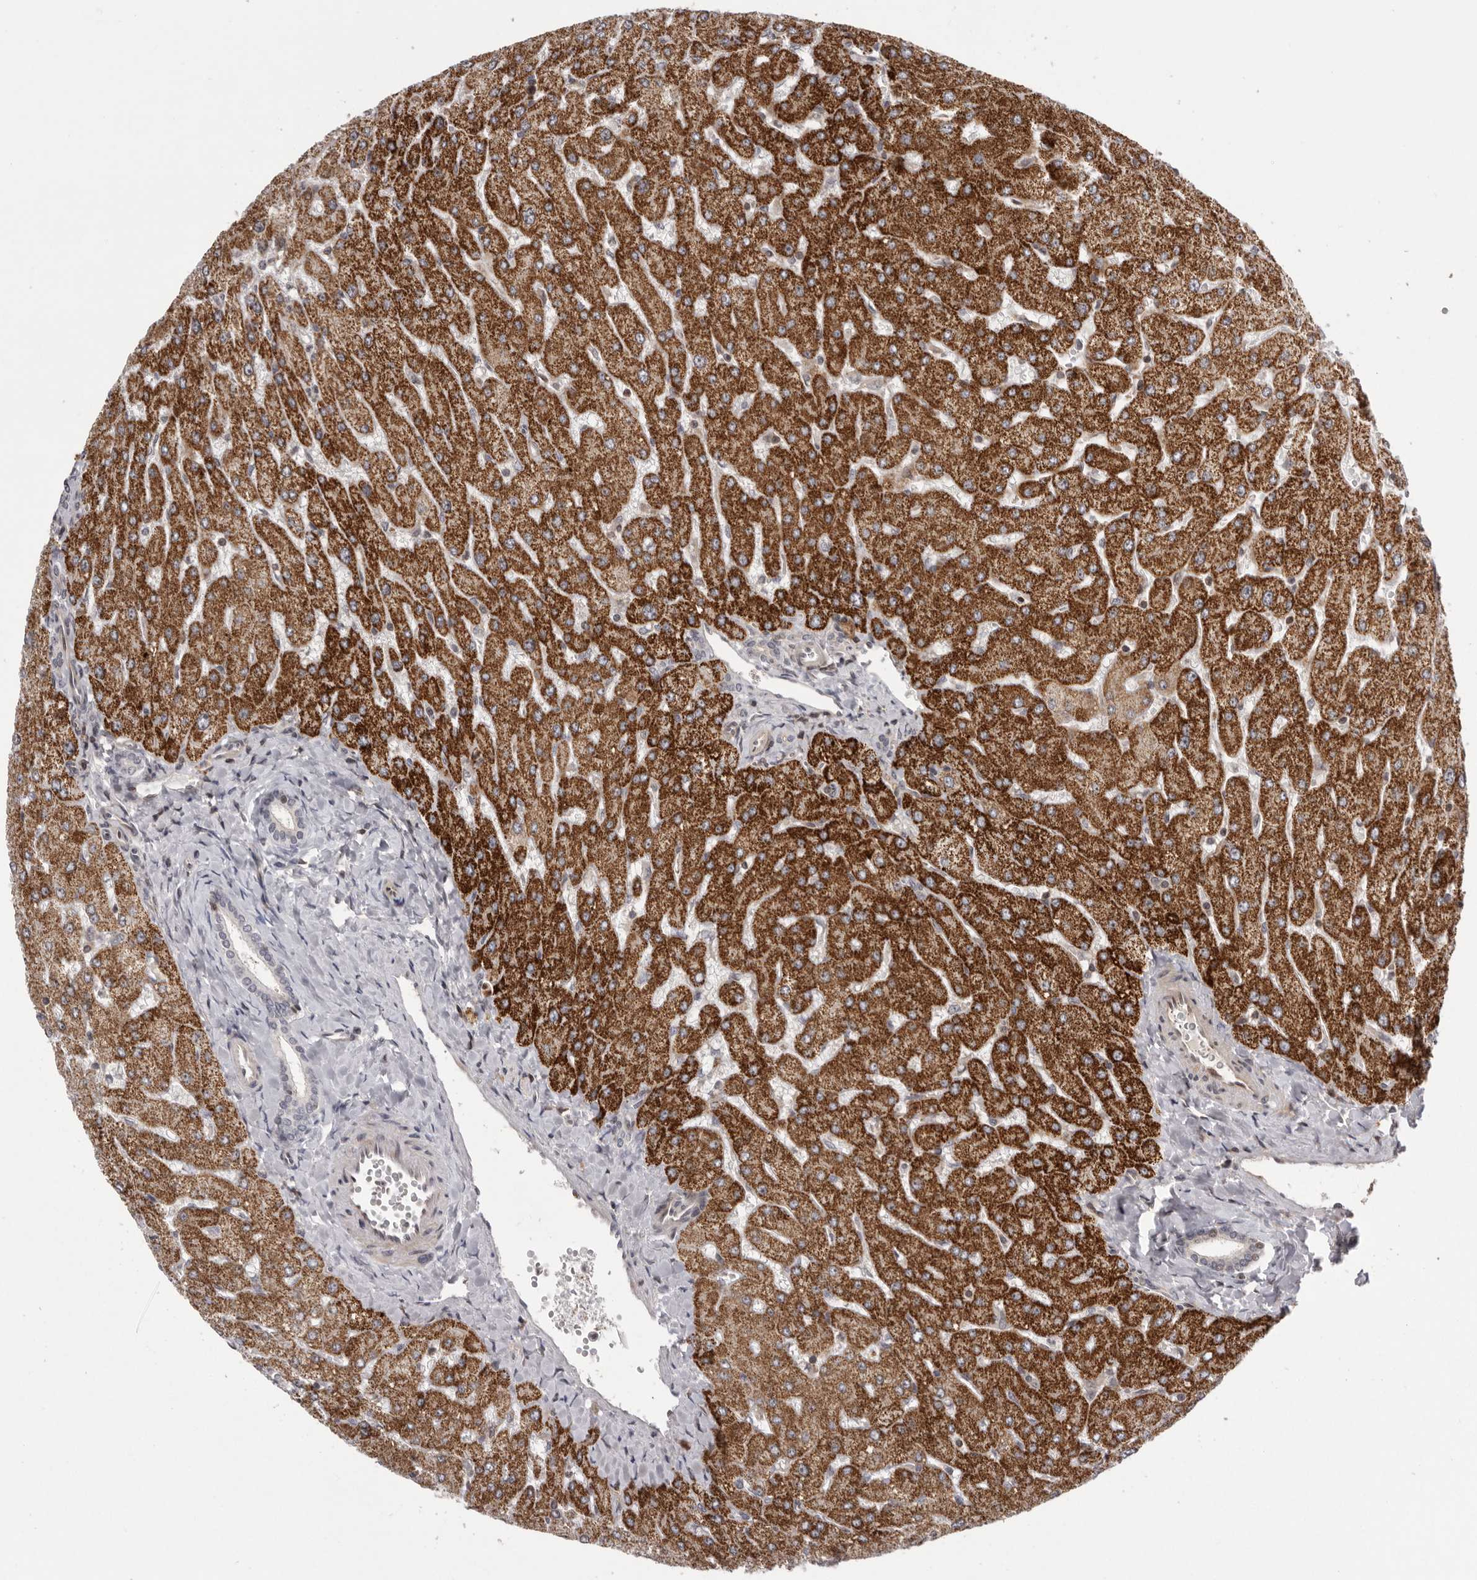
{"staining": {"intensity": "moderate", "quantity": "<25%", "location": "nuclear"}, "tissue": "liver", "cell_type": "Cholangiocytes", "image_type": "normal", "snomed": [{"axis": "morphology", "description": "Normal tissue, NOS"}, {"axis": "topography", "description": "Liver"}], "caption": "IHC of benign human liver shows low levels of moderate nuclear positivity in approximately <25% of cholangiocytes. The protein is shown in brown color, while the nuclei are stained blue.", "gene": "AZIN1", "patient": {"sex": "male", "age": 55}}